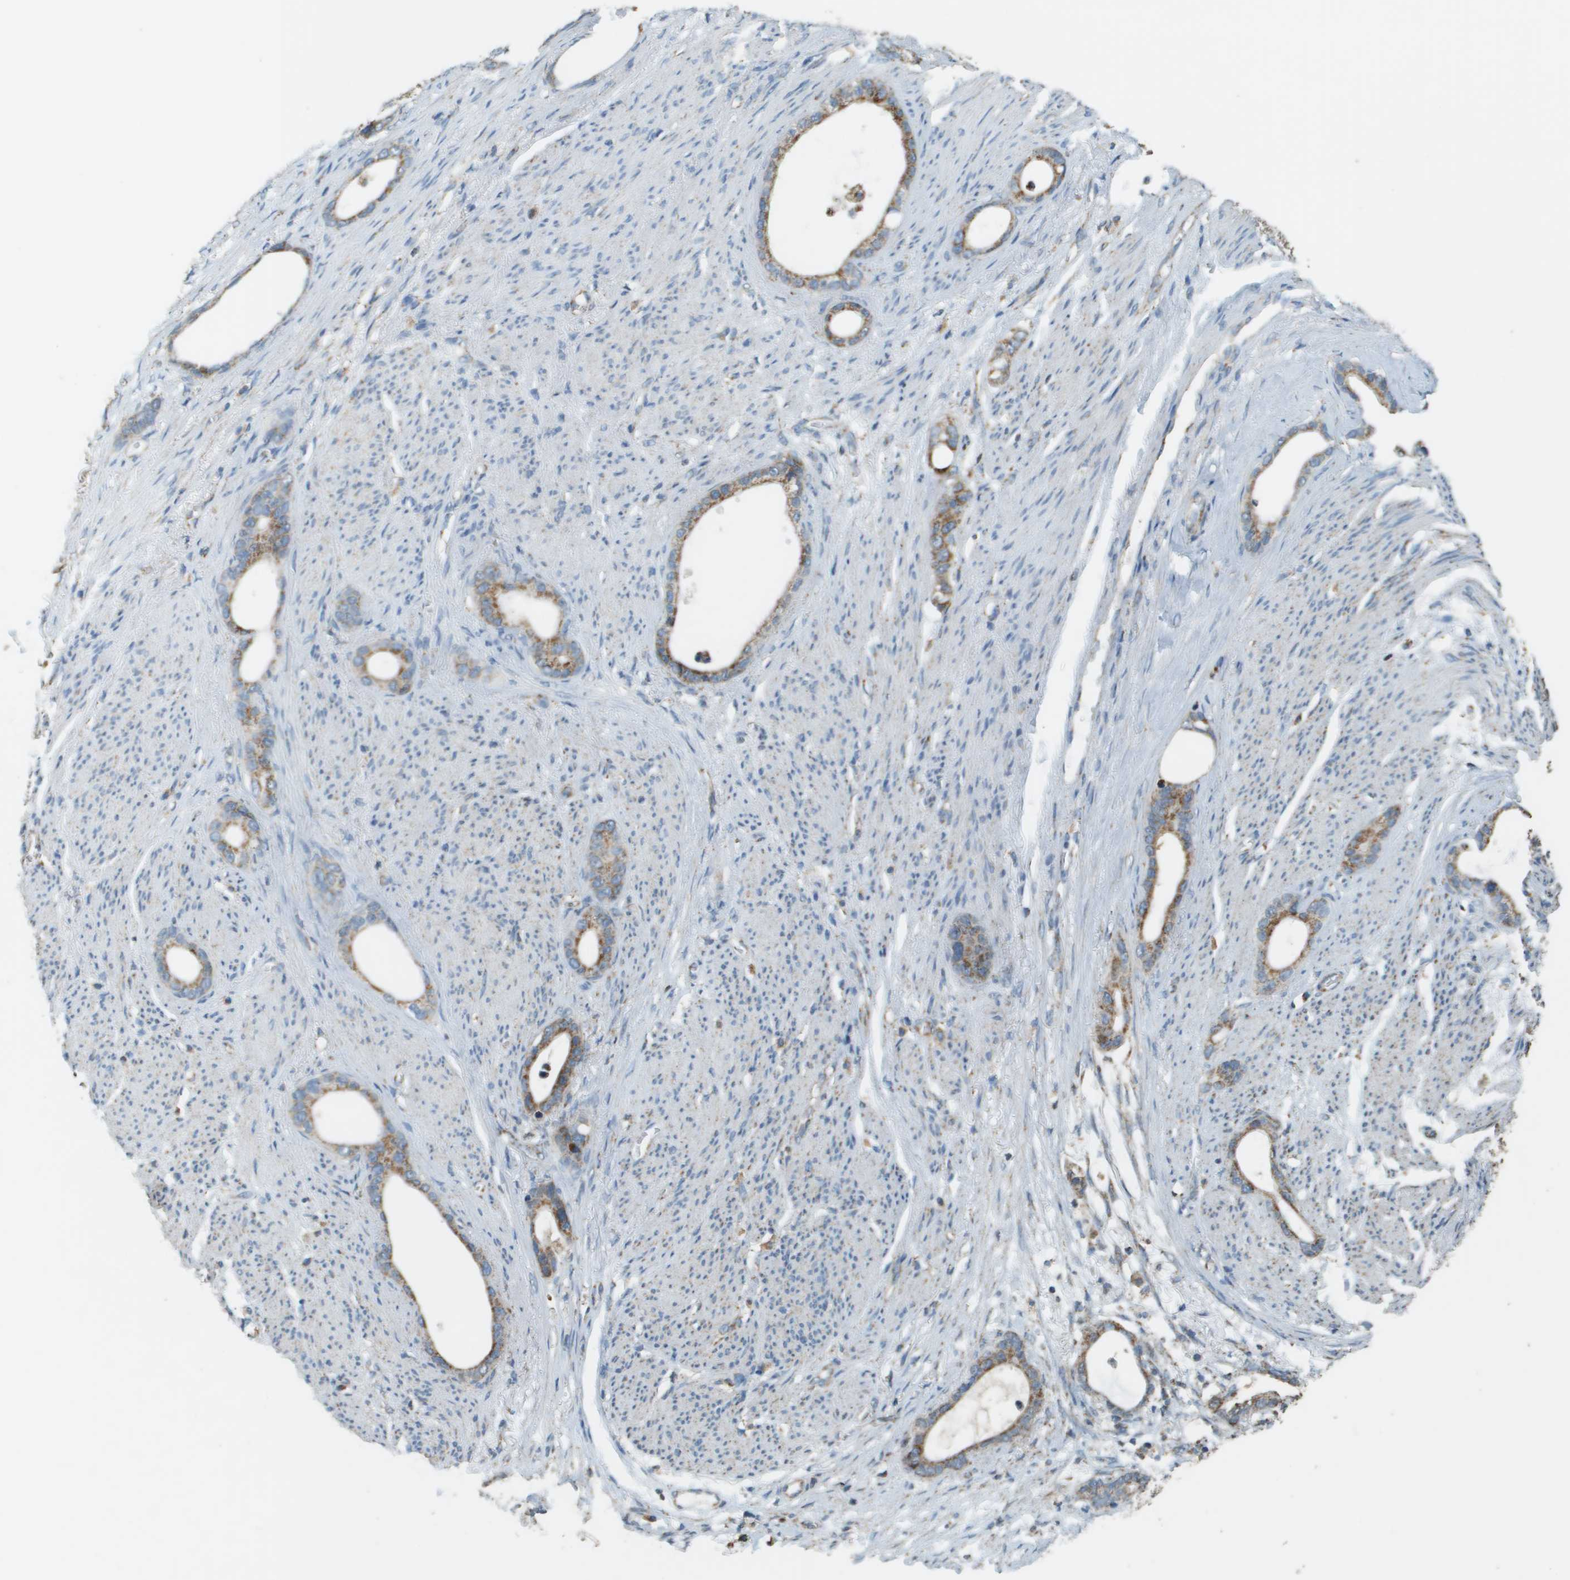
{"staining": {"intensity": "moderate", "quantity": ">75%", "location": "cytoplasmic/membranous"}, "tissue": "stomach cancer", "cell_type": "Tumor cells", "image_type": "cancer", "snomed": [{"axis": "morphology", "description": "Adenocarcinoma, NOS"}, {"axis": "topography", "description": "Stomach"}], "caption": "Stomach adenocarcinoma stained with DAB IHC shows medium levels of moderate cytoplasmic/membranous positivity in approximately >75% of tumor cells. (brown staining indicates protein expression, while blue staining denotes nuclei).", "gene": "FH", "patient": {"sex": "female", "age": 75}}